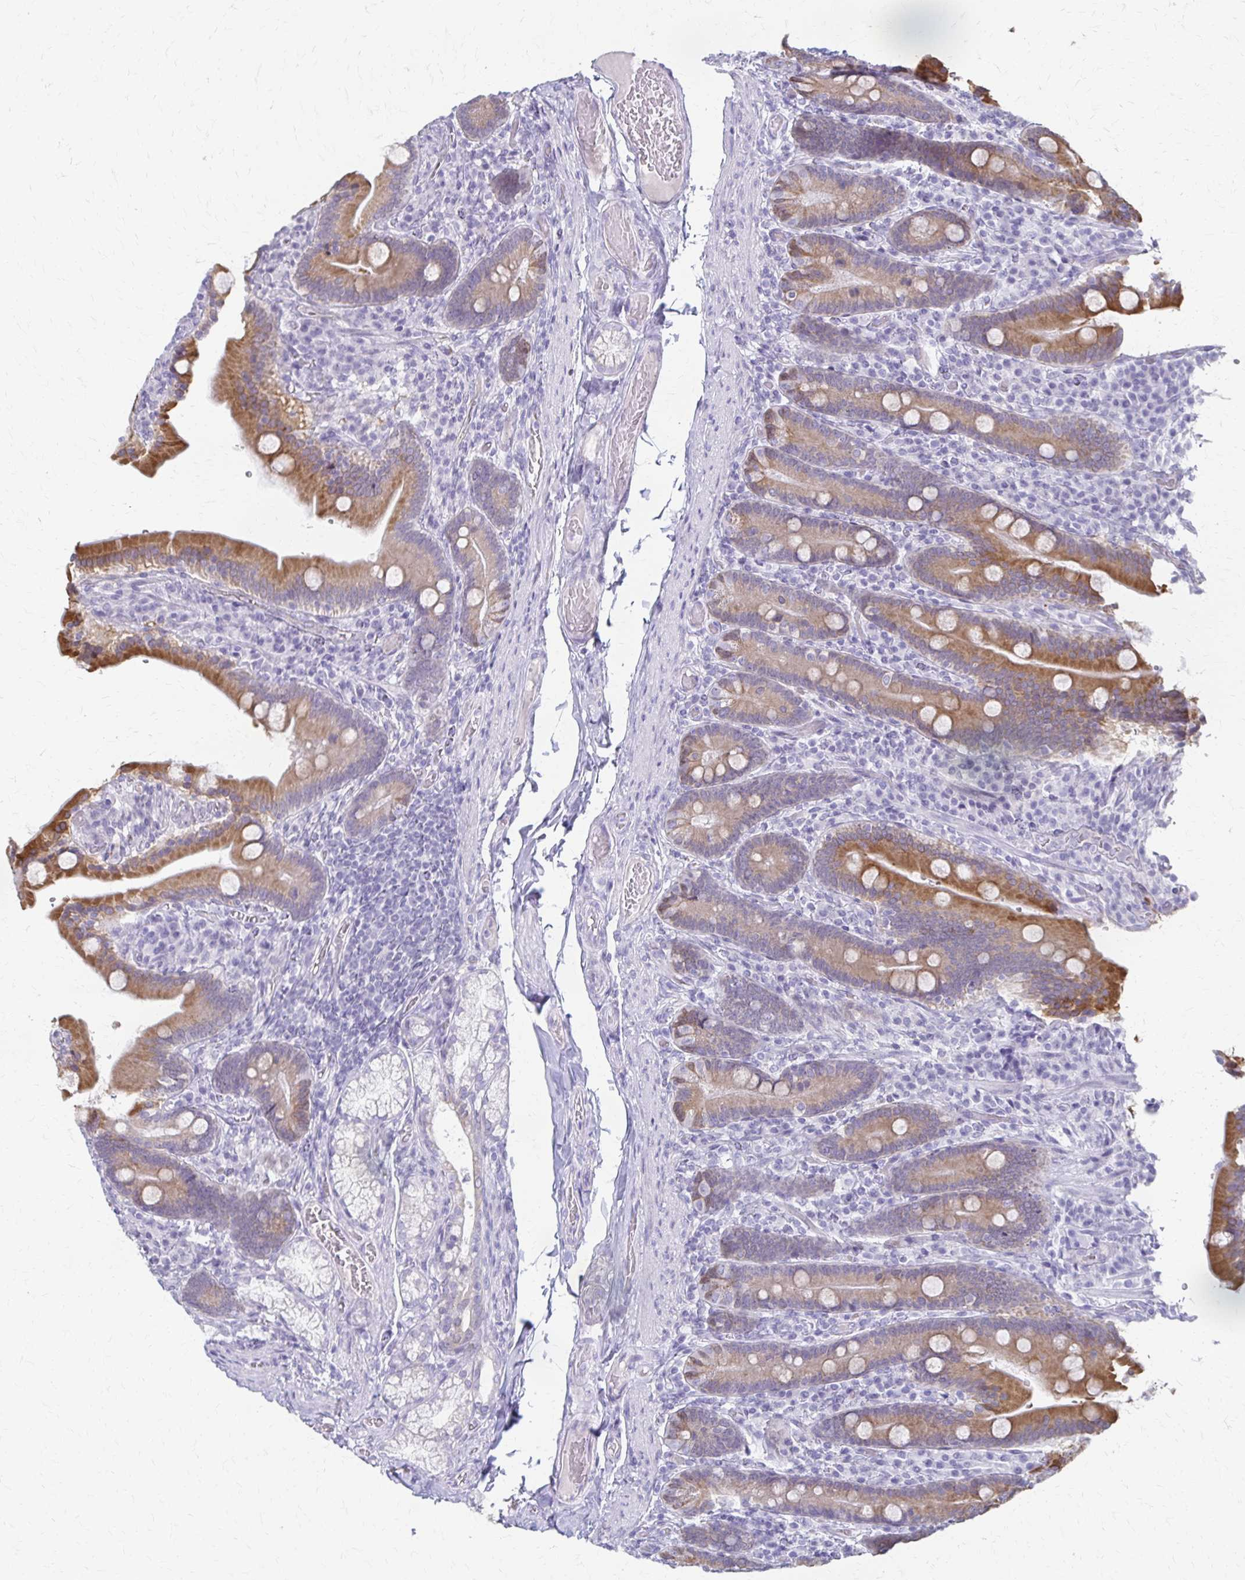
{"staining": {"intensity": "moderate", "quantity": ">75%", "location": "cytoplasmic/membranous"}, "tissue": "duodenum", "cell_type": "Glandular cells", "image_type": "normal", "snomed": [{"axis": "morphology", "description": "Normal tissue, NOS"}, {"axis": "topography", "description": "Duodenum"}], "caption": "Protein staining of benign duodenum exhibits moderate cytoplasmic/membranous expression in approximately >75% of glandular cells. (DAB (3,3'-diaminobenzidine) IHC, brown staining for protein, blue staining for nuclei).", "gene": "CYB5A", "patient": {"sex": "female", "age": 62}}